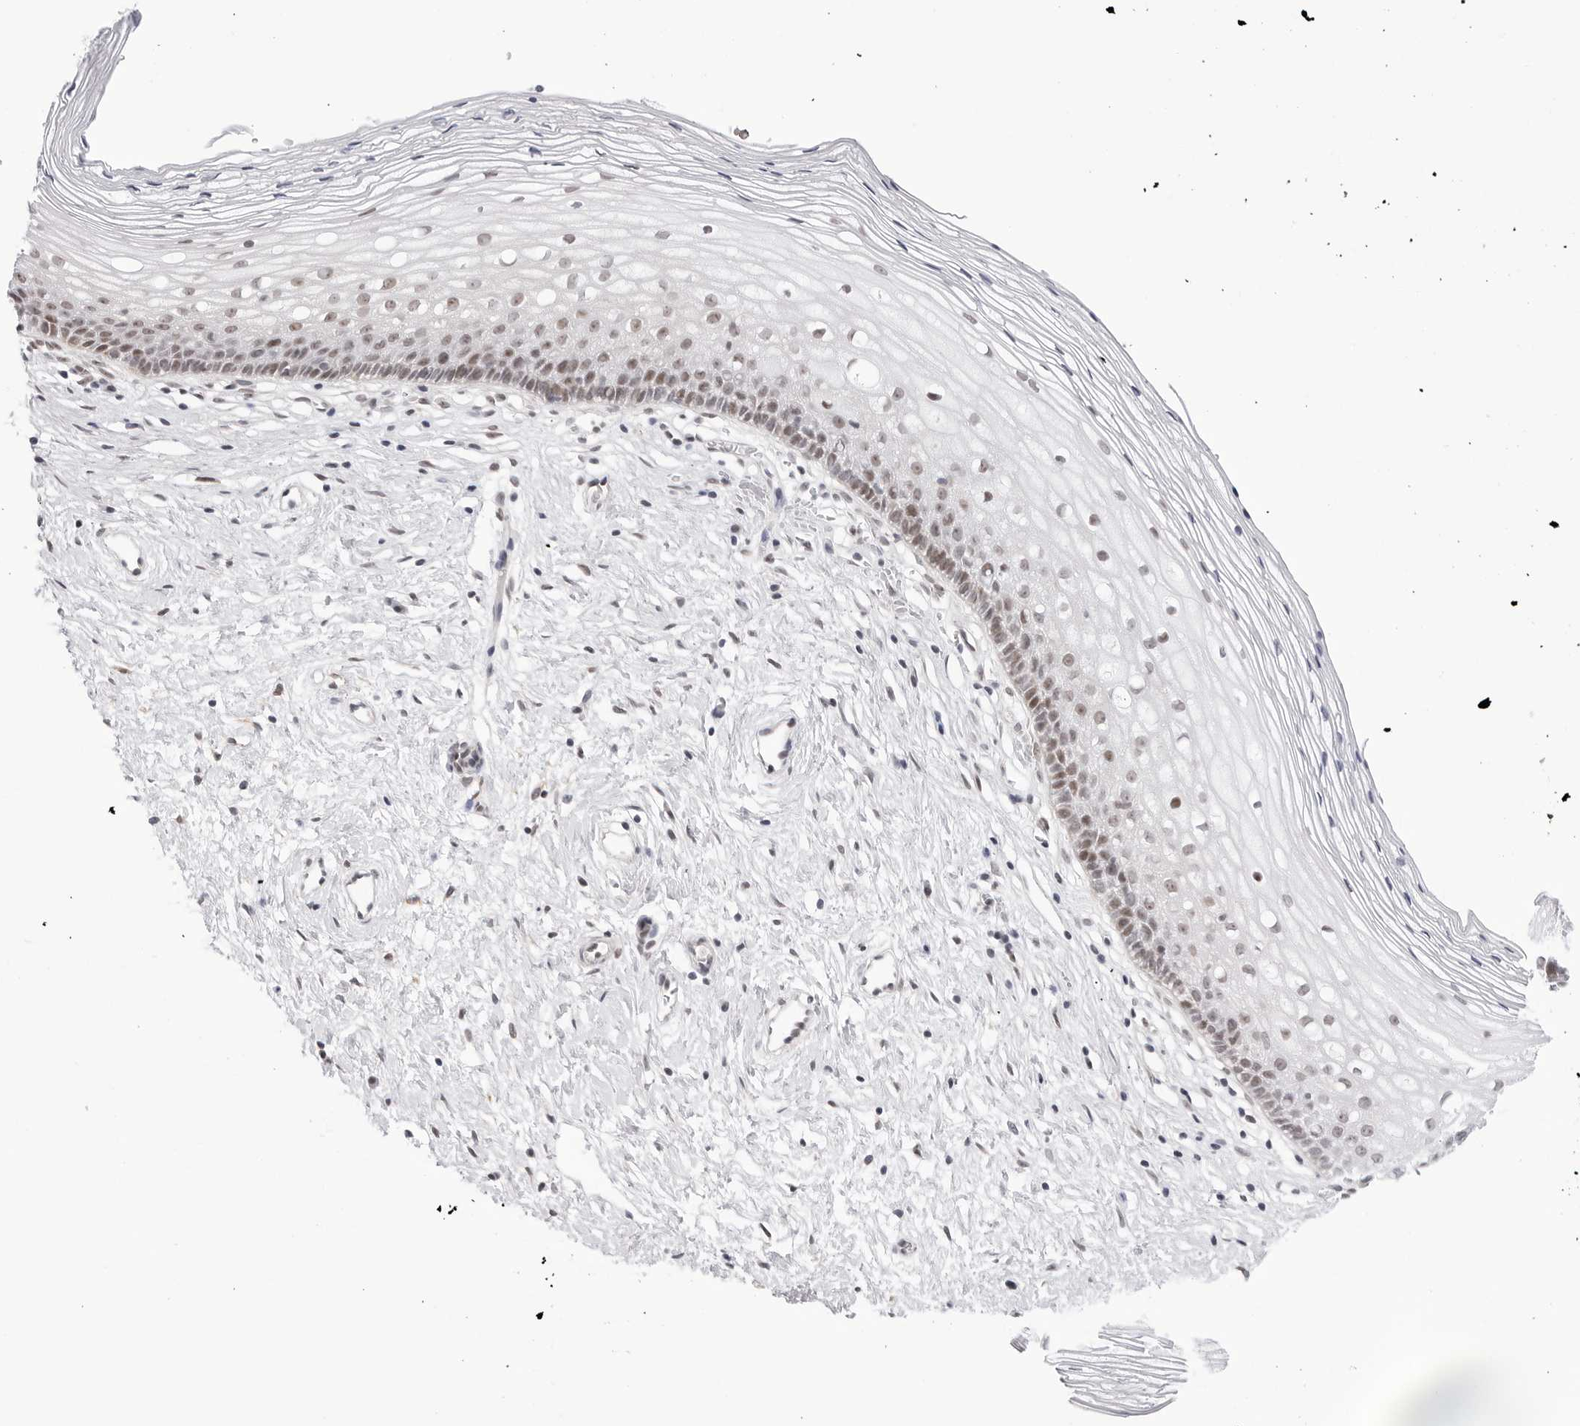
{"staining": {"intensity": "weak", "quantity": "<25%", "location": "nuclear"}, "tissue": "cervix", "cell_type": "Glandular cells", "image_type": "normal", "snomed": [{"axis": "morphology", "description": "Normal tissue, NOS"}, {"axis": "topography", "description": "Cervix"}], "caption": "This is an IHC micrograph of normal human cervix. There is no expression in glandular cells.", "gene": "C1orf162", "patient": {"sex": "female", "age": 27}}